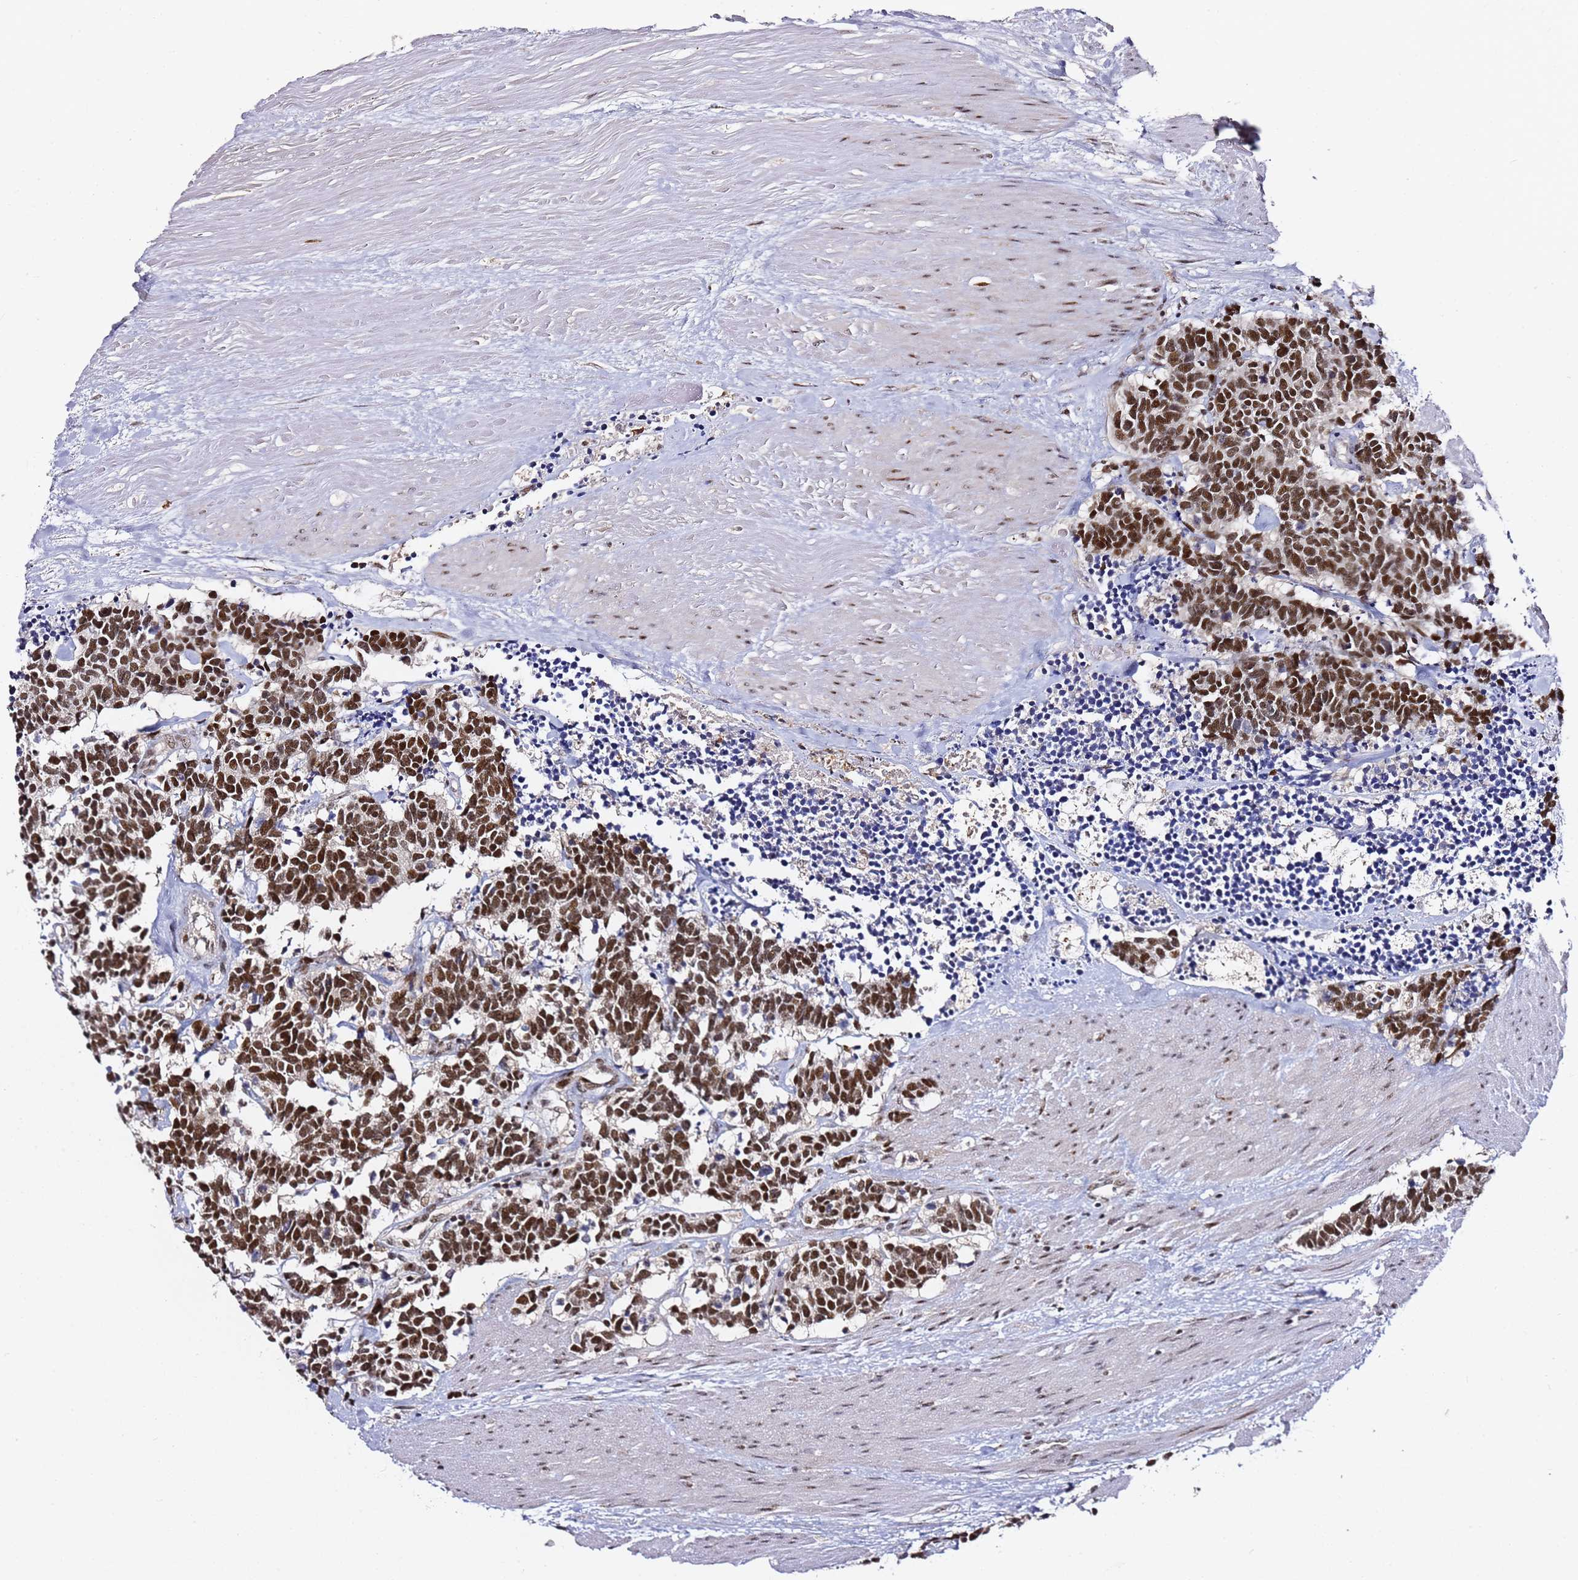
{"staining": {"intensity": "strong", "quantity": ">75%", "location": "nuclear"}, "tissue": "carcinoid", "cell_type": "Tumor cells", "image_type": "cancer", "snomed": [{"axis": "morphology", "description": "Carcinoma, NOS"}, {"axis": "morphology", "description": "Carcinoid, malignant, NOS"}, {"axis": "topography", "description": "Urinary bladder"}], "caption": "Protein expression analysis of human carcinoid reveals strong nuclear expression in about >75% of tumor cells. Immunohistochemistry stains the protein in brown and the nuclei are stained blue.", "gene": "FCF1", "patient": {"sex": "male", "age": 57}}